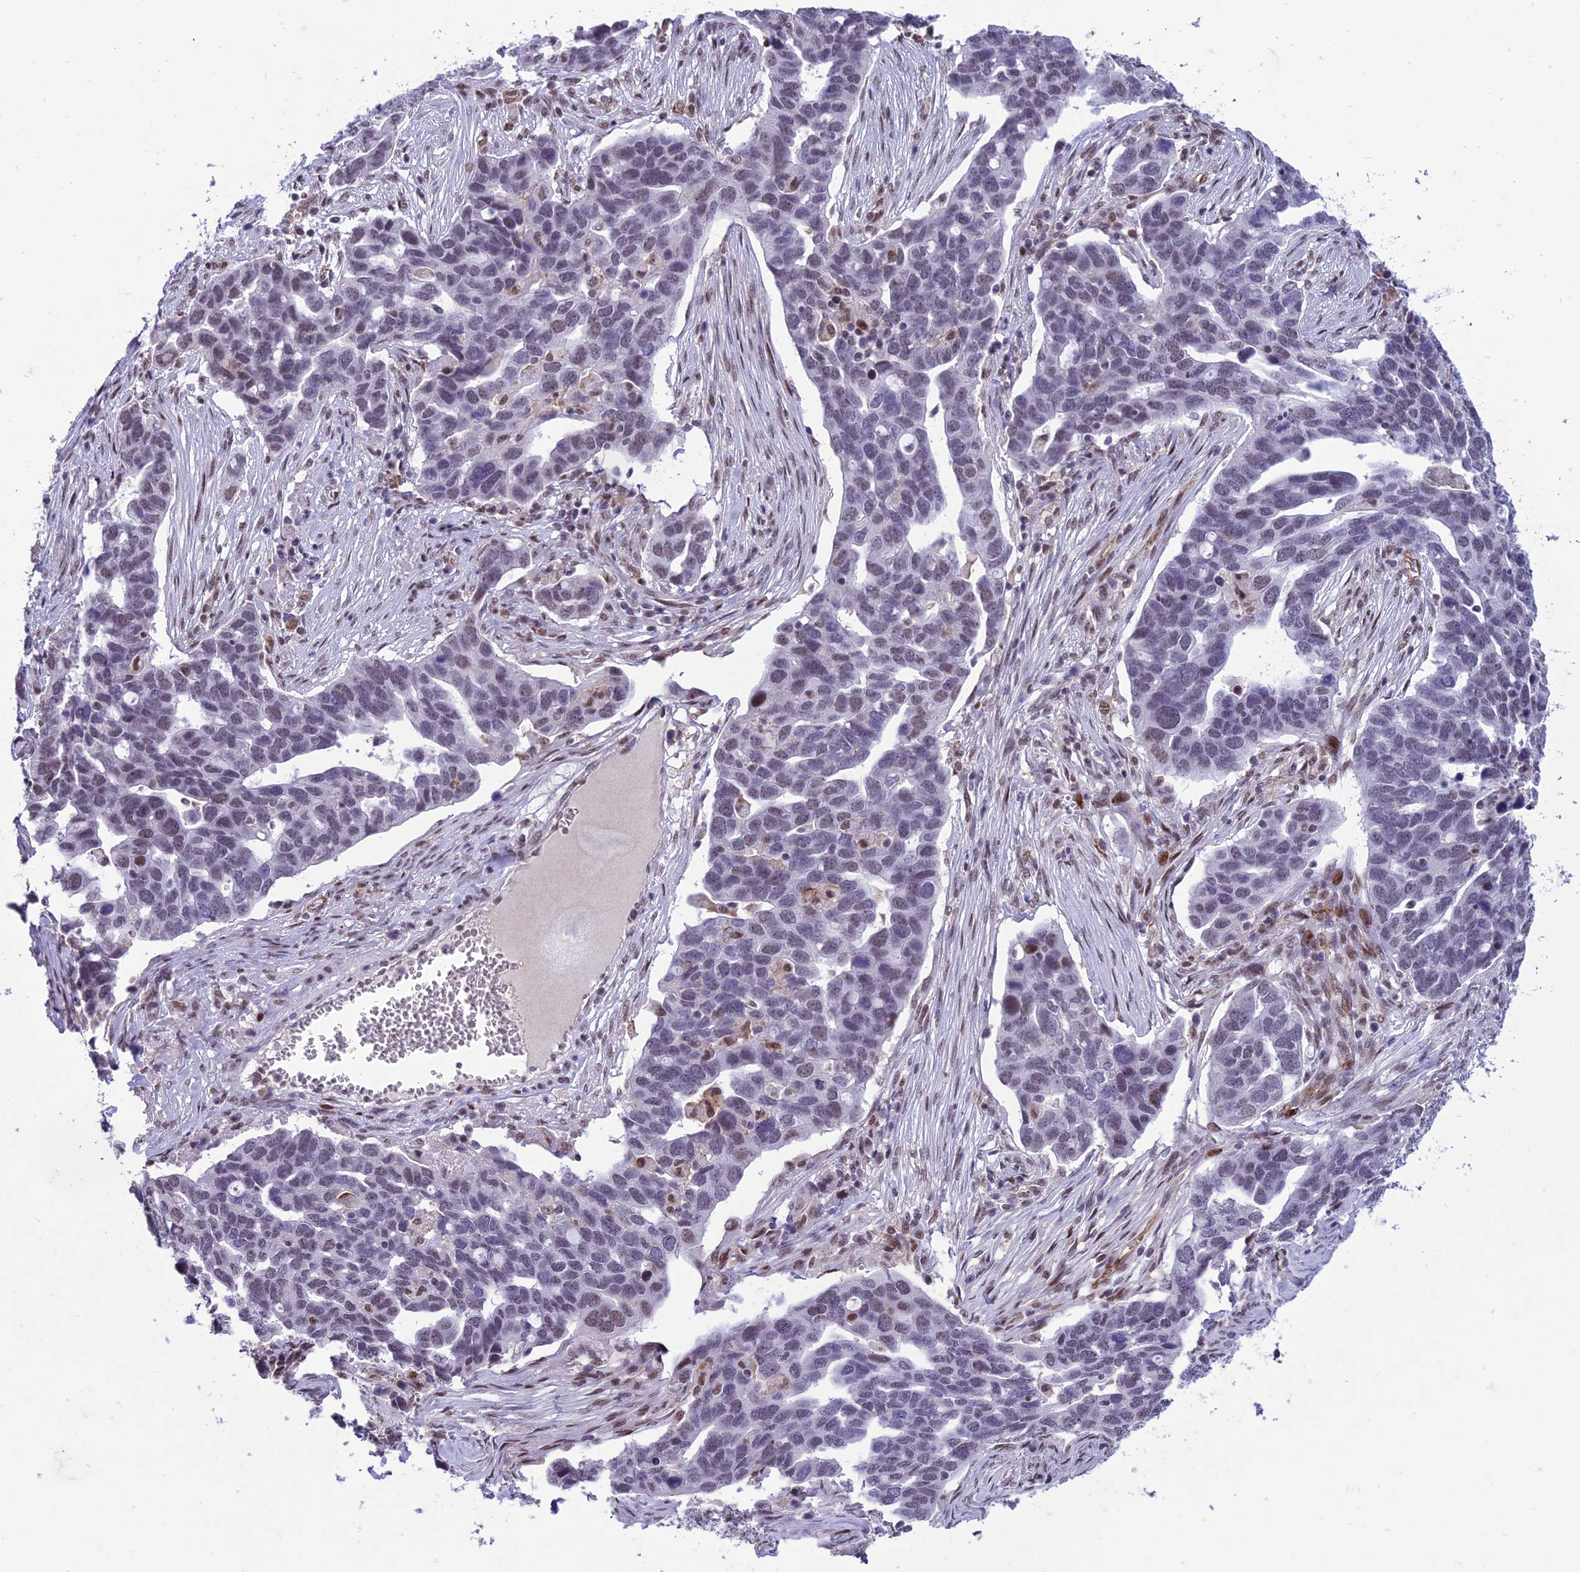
{"staining": {"intensity": "weak", "quantity": "<25%", "location": "nuclear"}, "tissue": "ovarian cancer", "cell_type": "Tumor cells", "image_type": "cancer", "snomed": [{"axis": "morphology", "description": "Cystadenocarcinoma, serous, NOS"}, {"axis": "topography", "description": "Ovary"}], "caption": "Histopathology image shows no significant protein expression in tumor cells of ovarian cancer.", "gene": "RANBP3", "patient": {"sex": "female", "age": 54}}